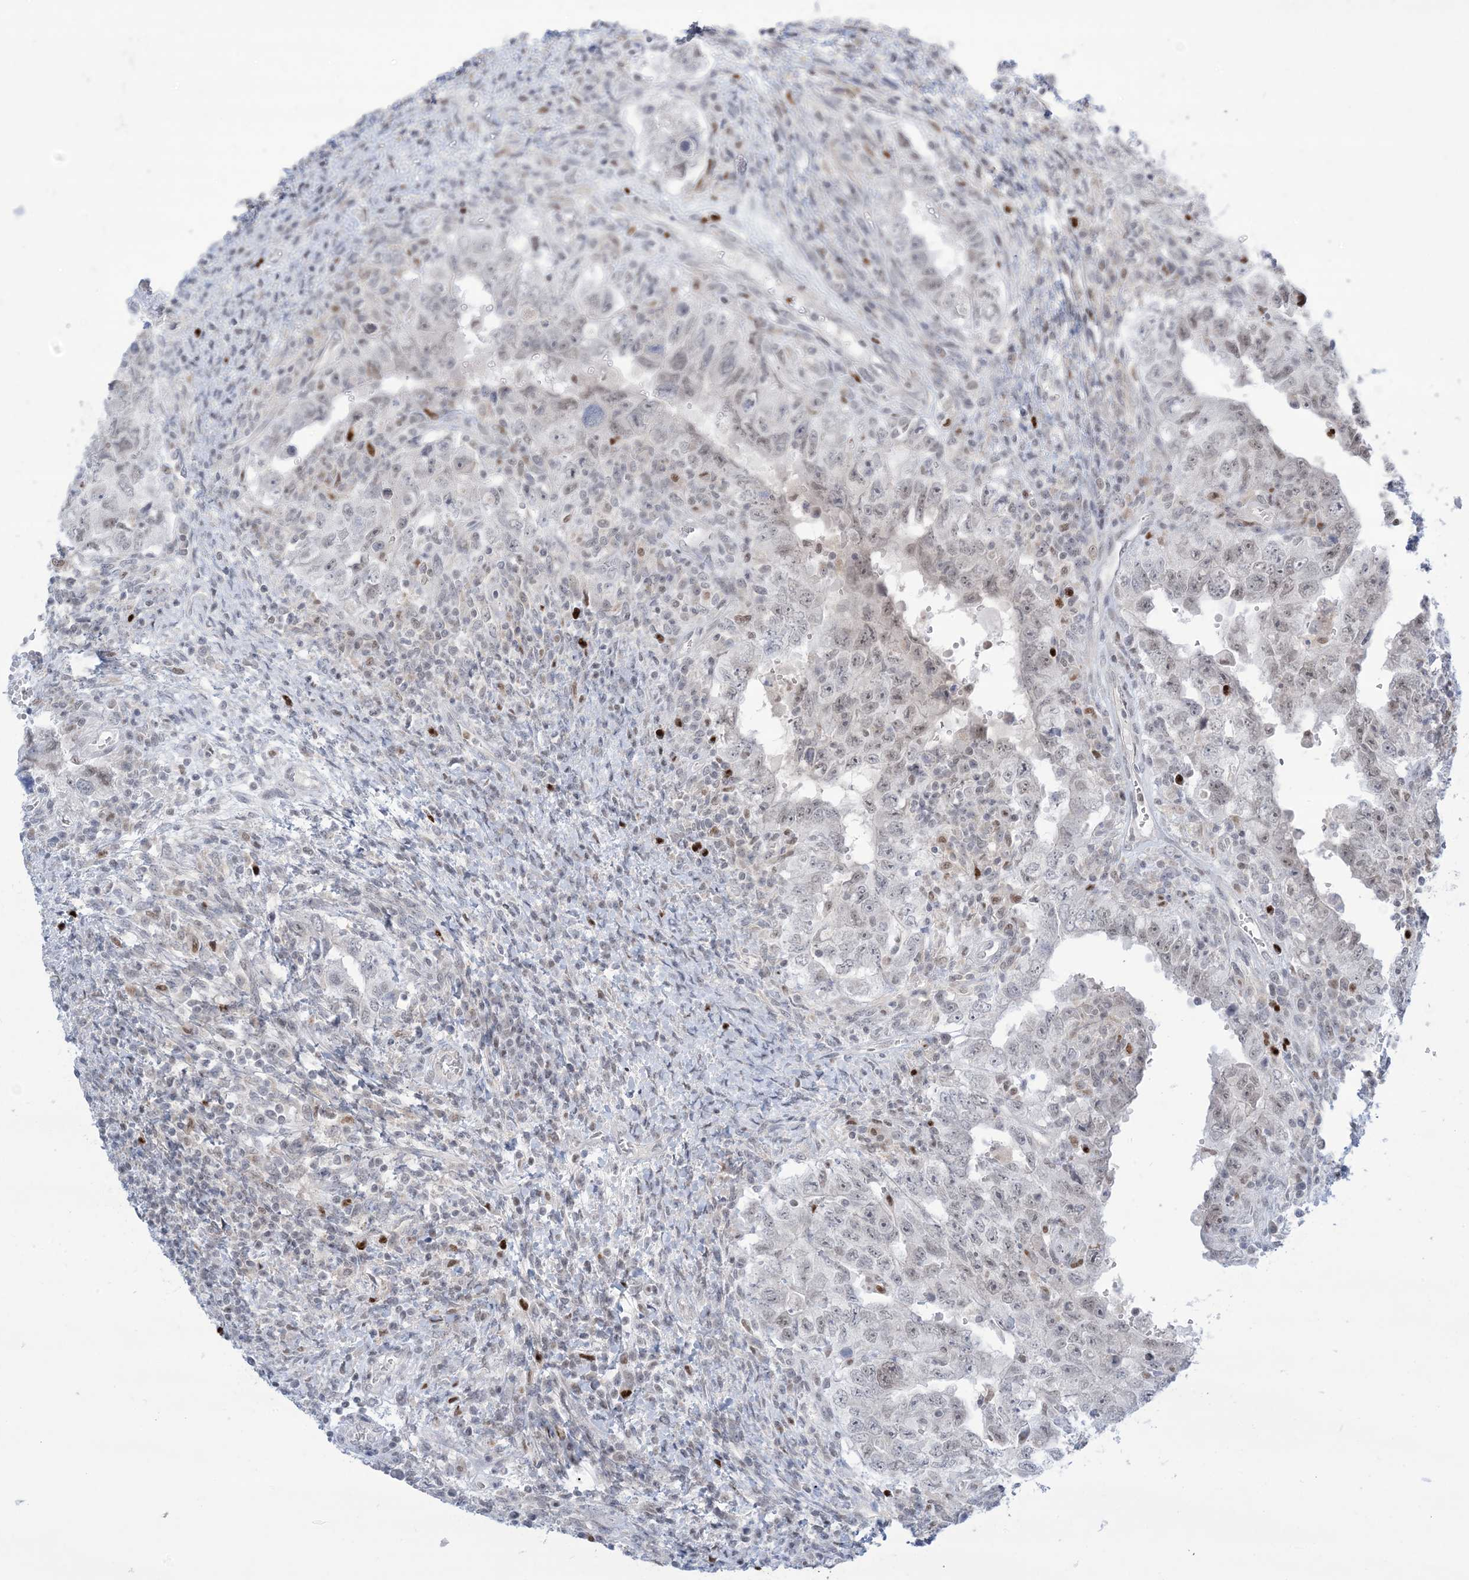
{"staining": {"intensity": "negative", "quantity": "none", "location": "none"}, "tissue": "testis cancer", "cell_type": "Tumor cells", "image_type": "cancer", "snomed": [{"axis": "morphology", "description": "Carcinoma, Embryonal, NOS"}, {"axis": "topography", "description": "Testis"}], "caption": "There is no significant positivity in tumor cells of testis embryonal carcinoma.", "gene": "TFPT", "patient": {"sex": "male", "age": 26}}